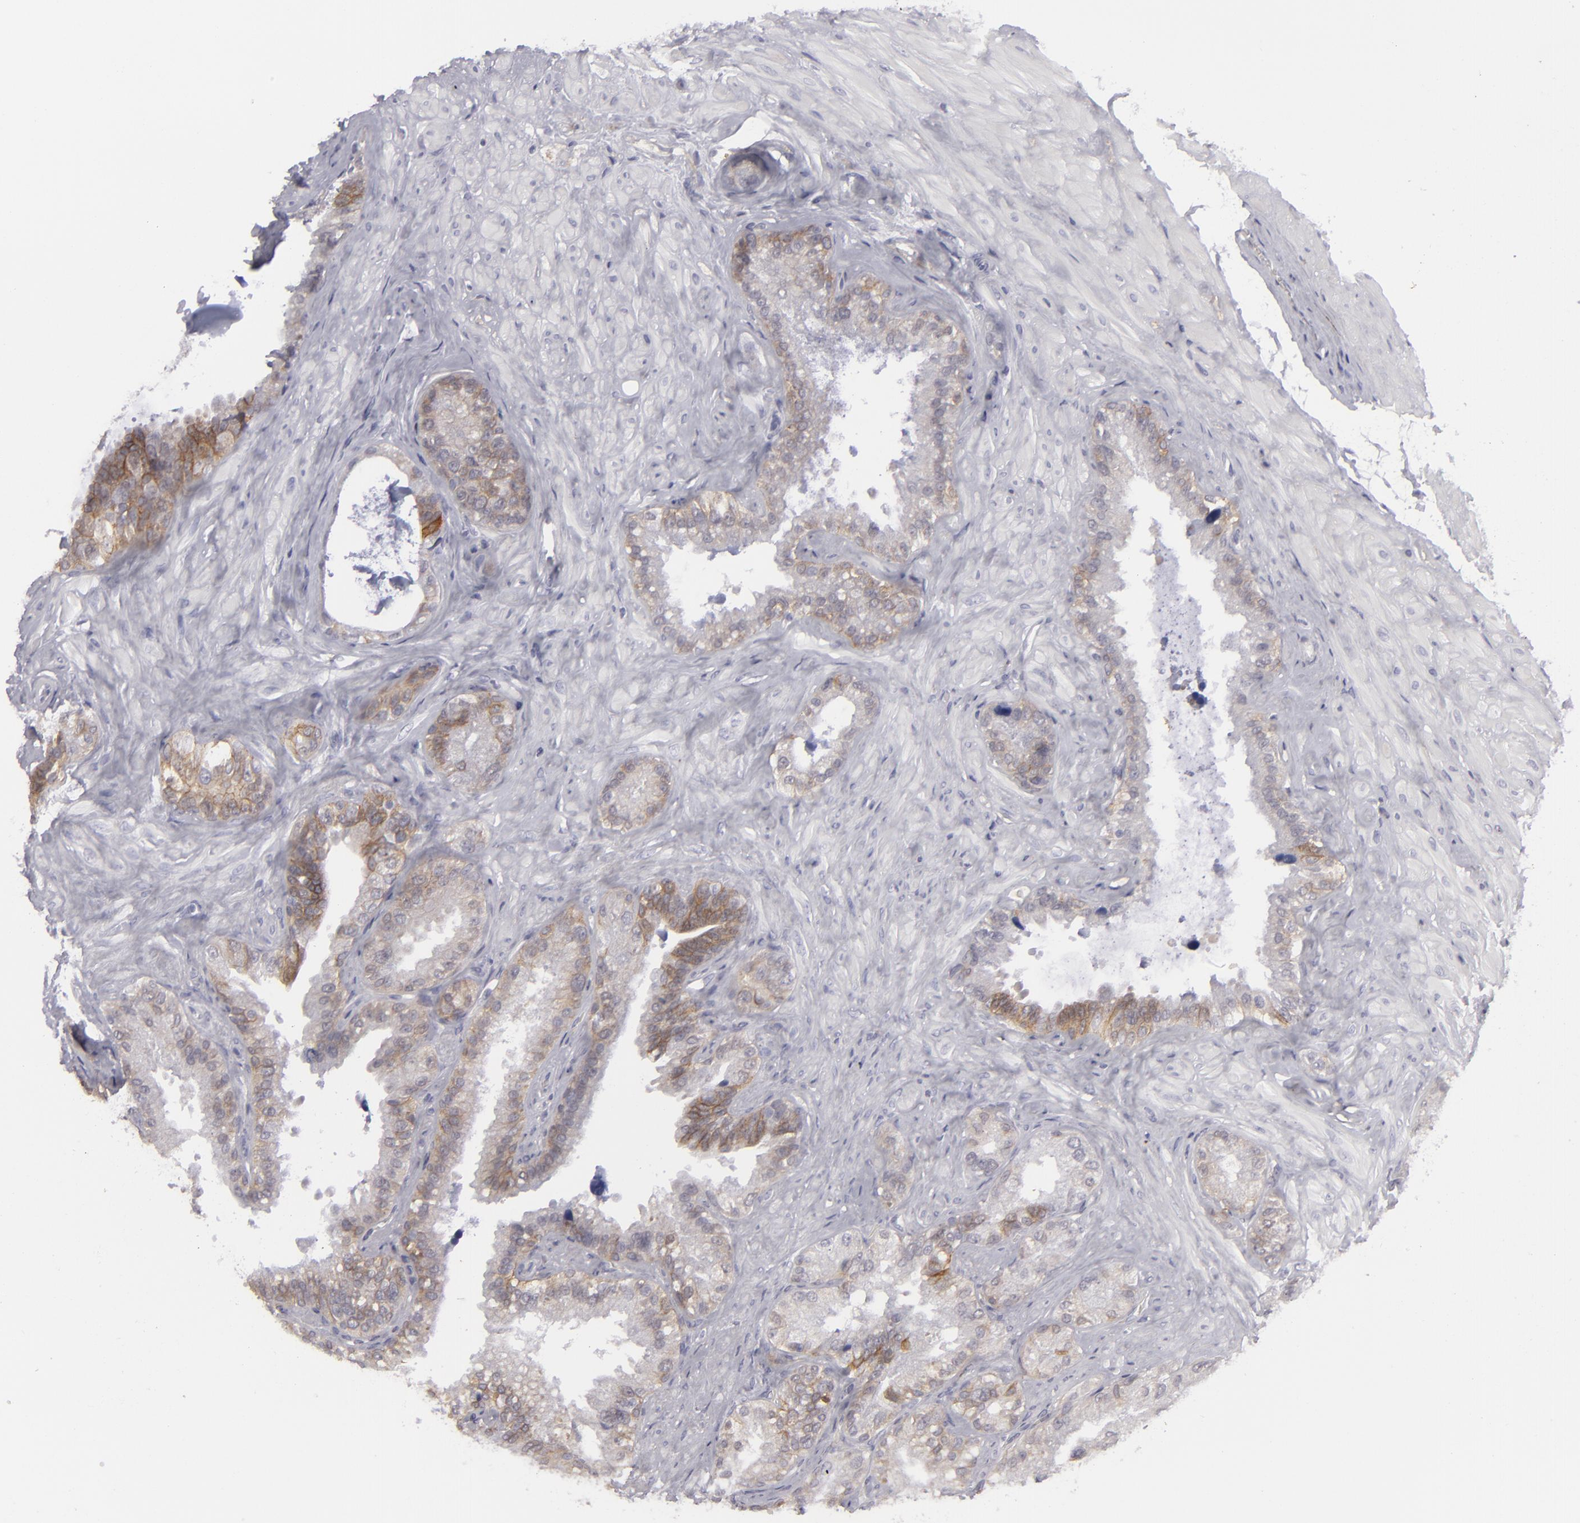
{"staining": {"intensity": "moderate", "quantity": "25%-75%", "location": "cytoplasmic/membranous"}, "tissue": "seminal vesicle", "cell_type": "Glandular cells", "image_type": "normal", "snomed": [{"axis": "morphology", "description": "Normal tissue, NOS"}, {"axis": "topography", "description": "Seminal veicle"}], "caption": "Seminal vesicle stained with a brown dye shows moderate cytoplasmic/membranous positive positivity in about 25%-75% of glandular cells.", "gene": "JUP", "patient": {"sex": "male", "age": 63}}